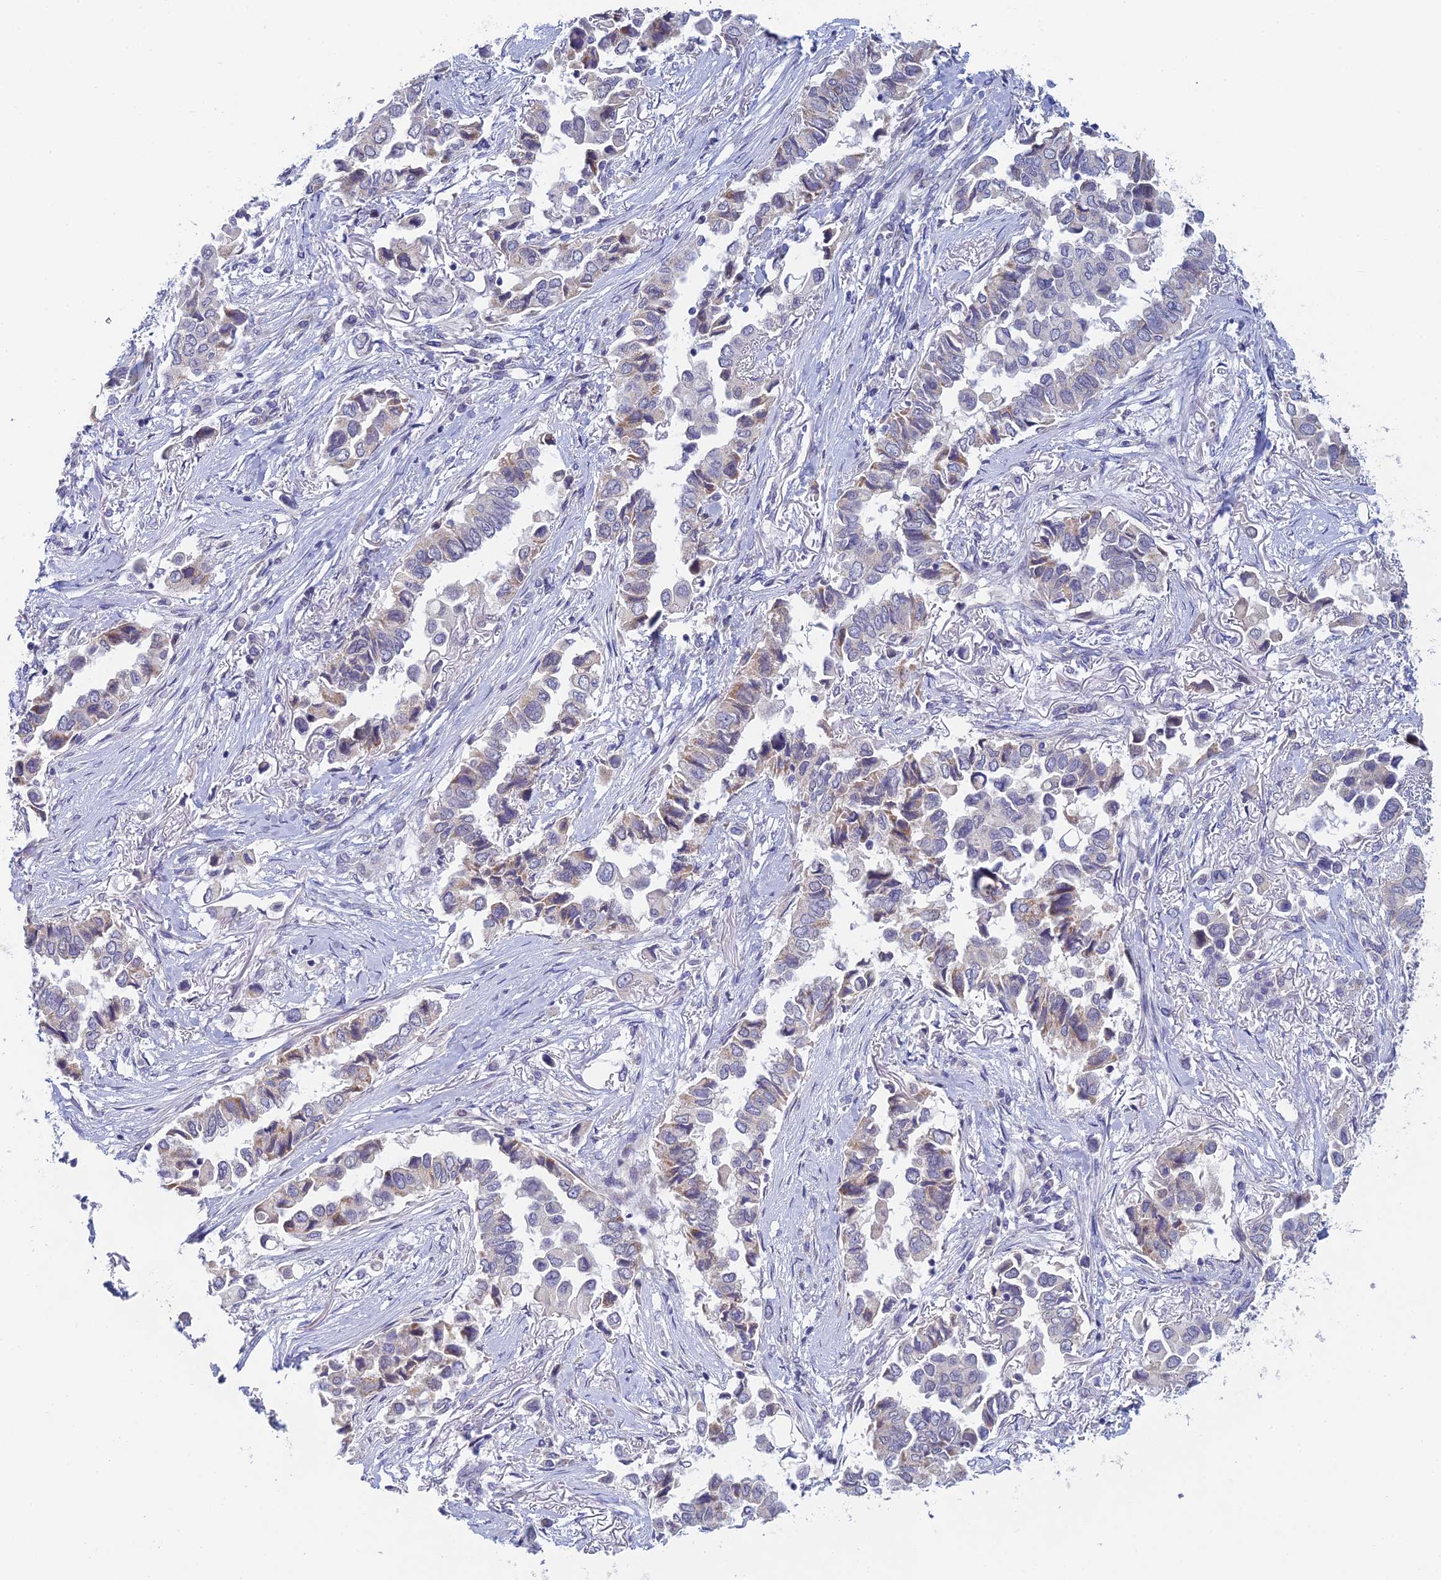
{"staining": {"intensity": "weak", "quantity": "<25%", "location": "cytoplasmic/membranous"}, "tissue": "lung cancer", "cell_type": "Tumor cells", "image_type": "cancer", "snomed": [{"axis": "morphology", "description": "Adenocarcinoma, NOS"}, {"axis": "topography", "description": "Lung"}], "caption": "Immunohistochemical staining of human lung cancer reveals no significant expression in tumor cells.", "gene": "GIPC1", "patient": {"sex": "female", "age": 76}}